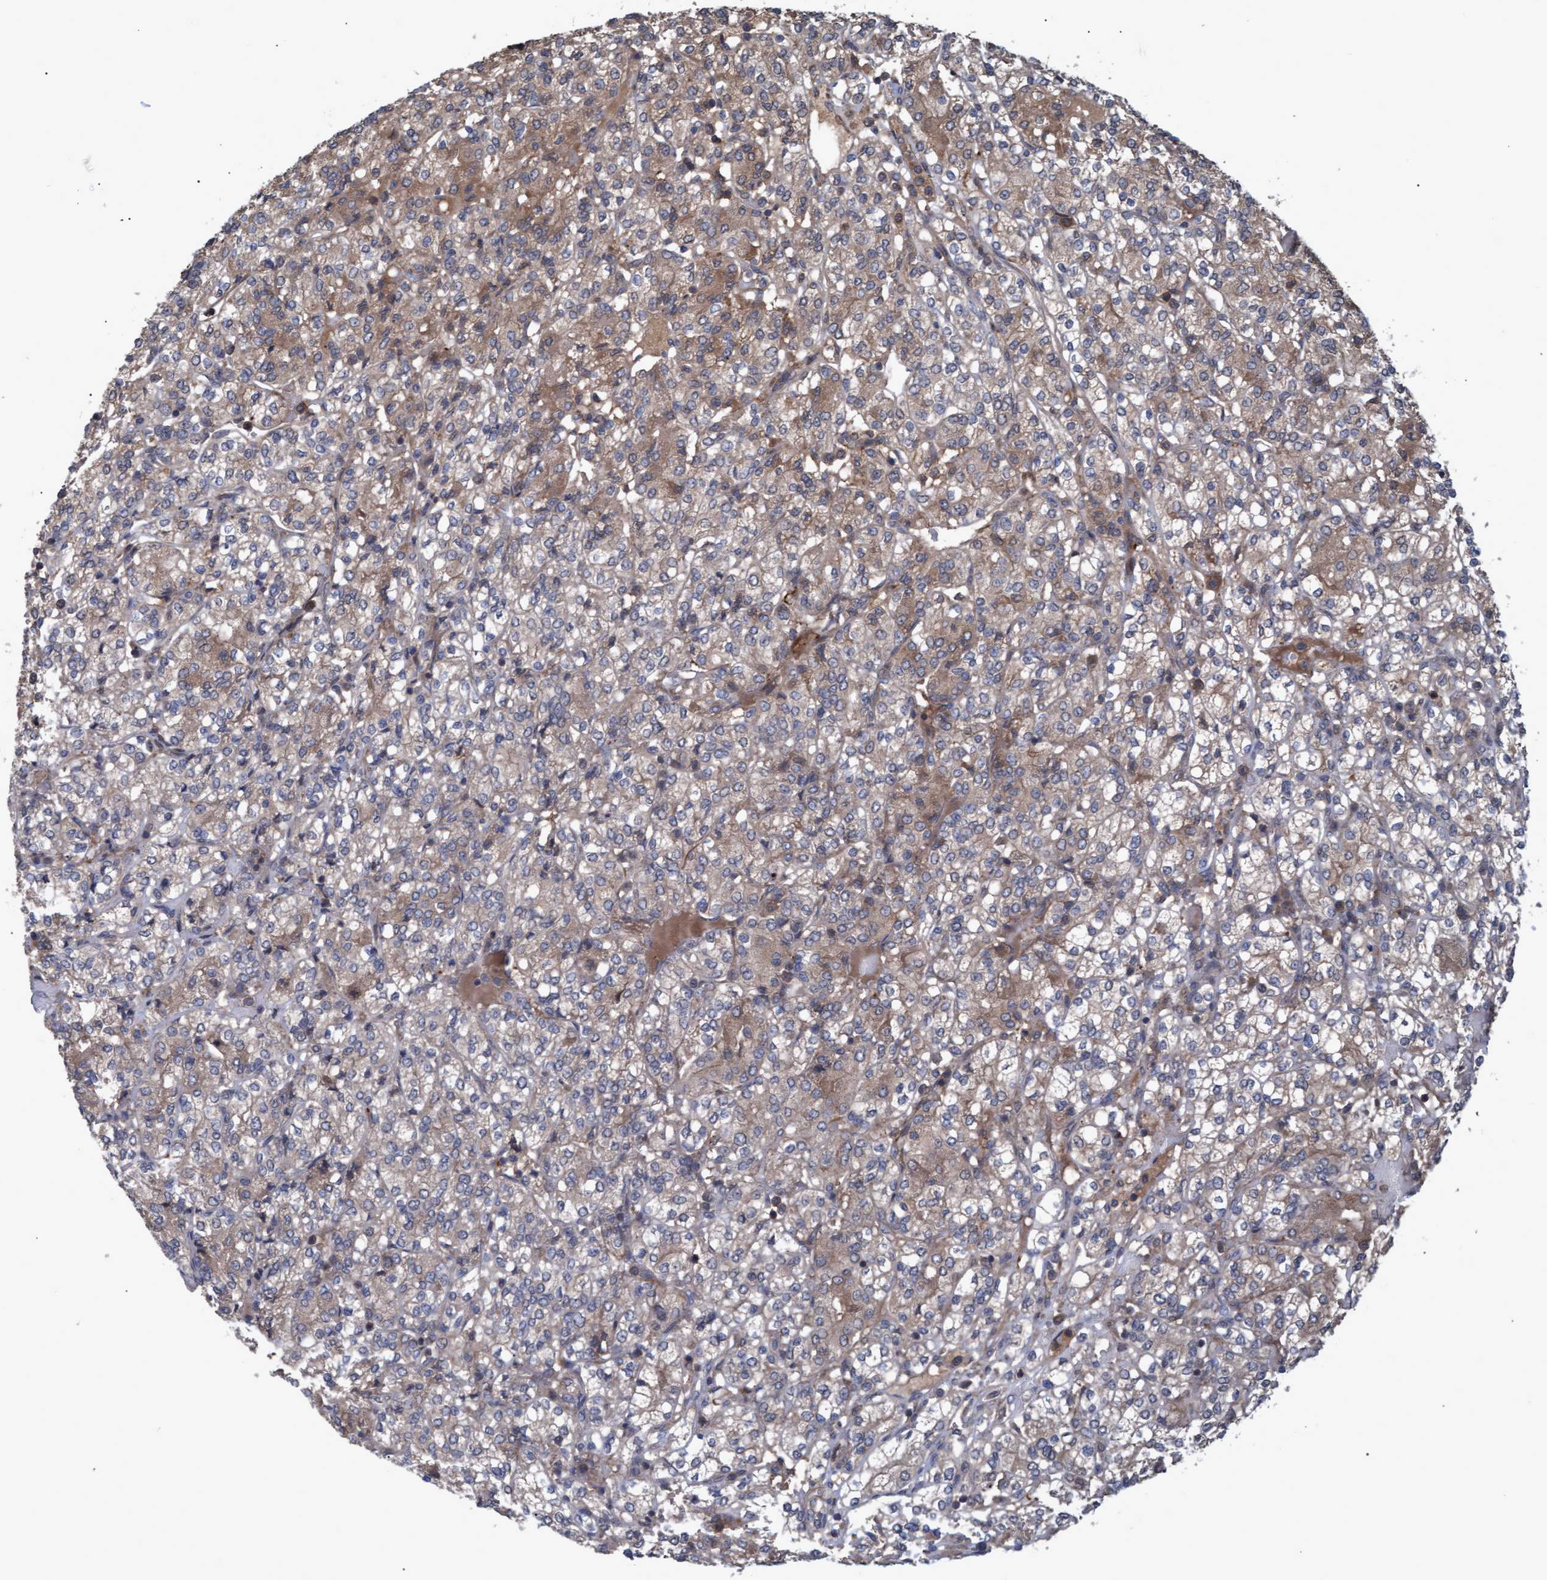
{"staining": {"intensity": "moderate", "quantity": "<25%", "location": "cytoplasmic/membranous"}, "tissue": "renal cancer", "cell_type": "Tumor cells", "image_type": "cancer", "snomed": [{"axis": "morphology", "description": "Adenocarcinoma, NOS"}, {"axis": "topography", "description": "Kidney"}], "caption": "Immunohistochemistry image of human renal cancer (adenocarcinoma) stained for a protein (brown), which shows low levels of moderate cytoplasmic/membranous expression in about <25% of tumor cells.", "gene": "GGT6", "patient": {"sex": "male", "age": 77}}